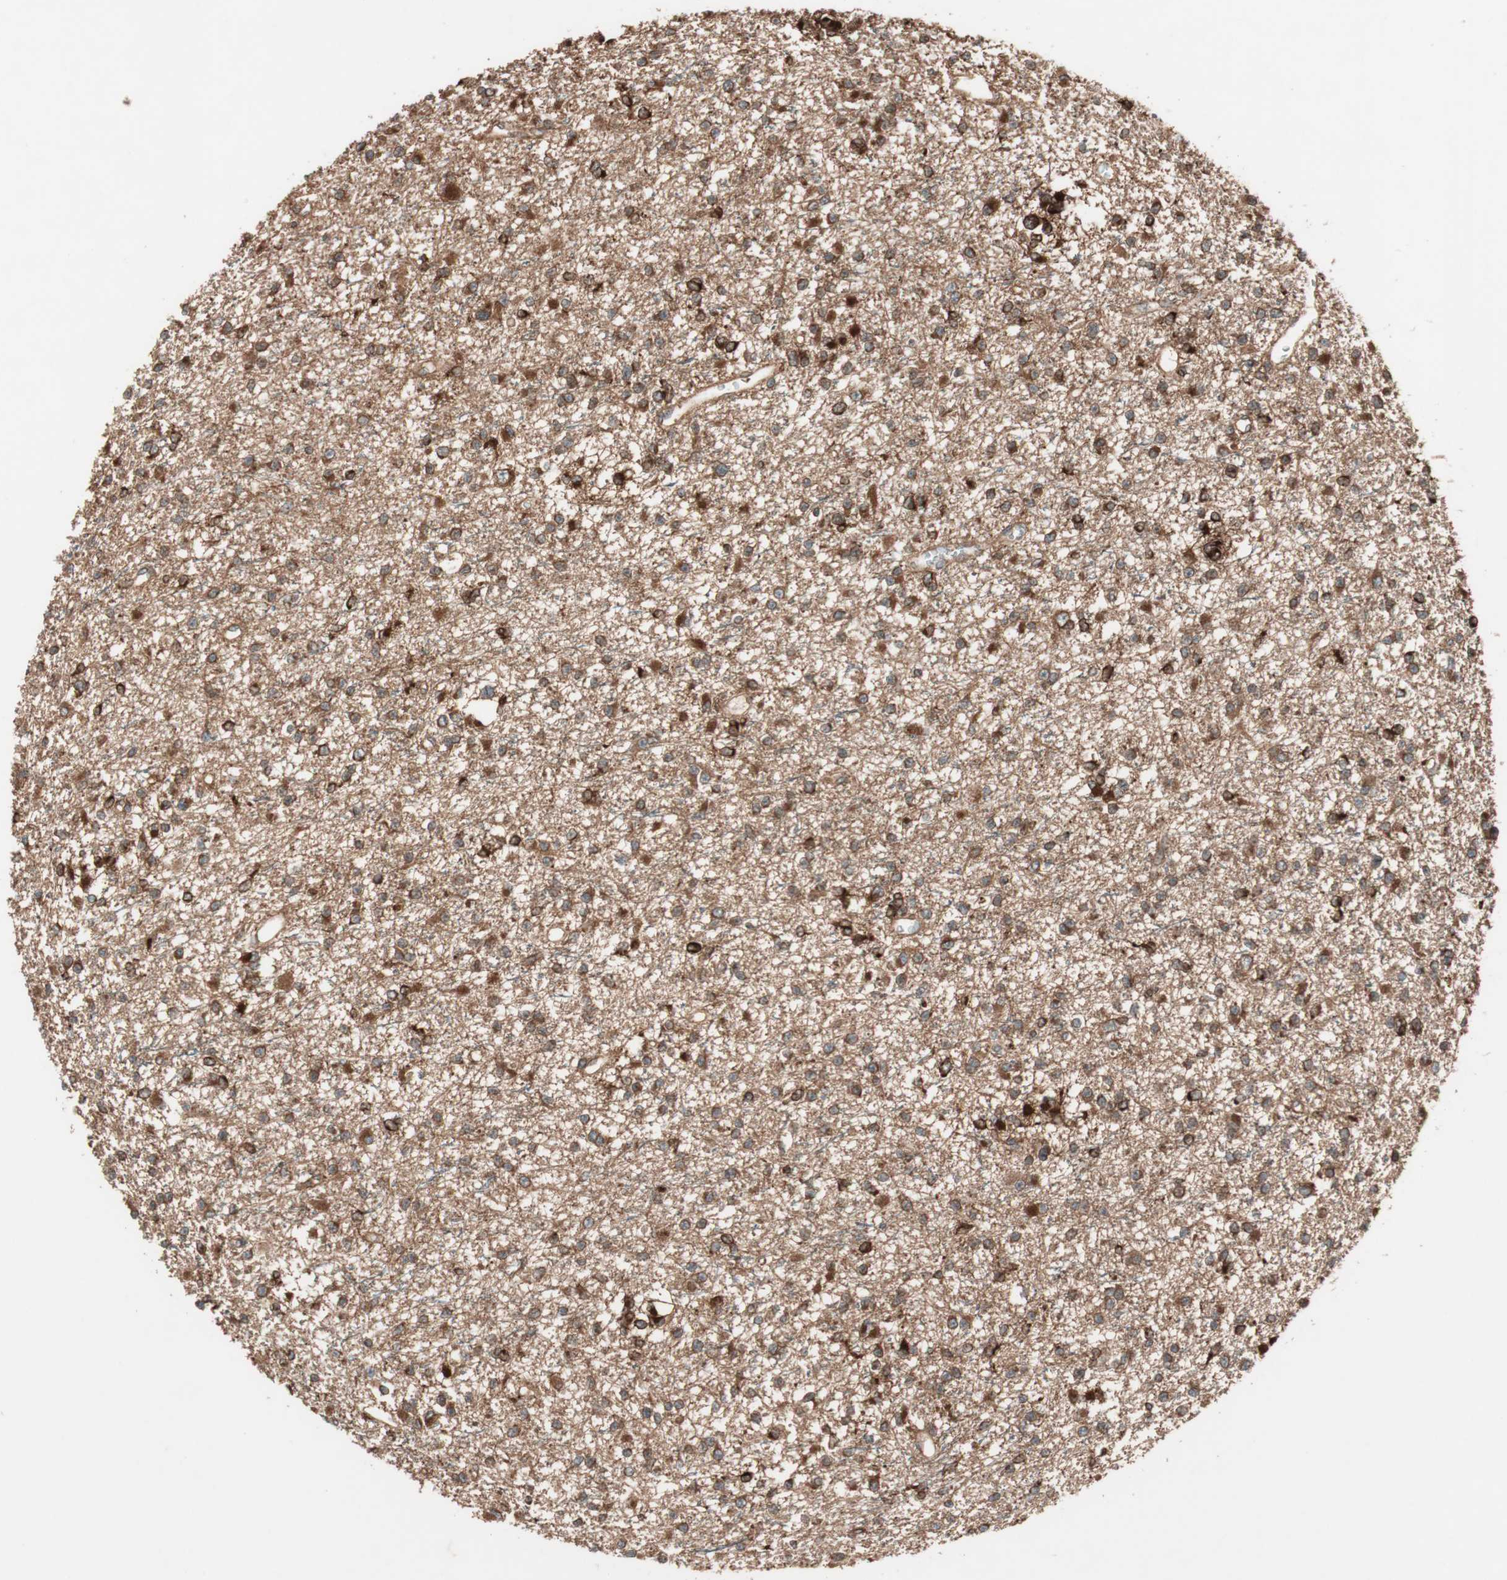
{"staining": {"intensity": "strong", "quantity": ">75%", "location": "cytoplasmic/membranous"}, "tissue": "glioma", "cell_type": "Tumor cells", "image_type": "cancer", "snomed": [{"axis": "morphology", "description": "Glioma, malignant, Low grade"}, {"axis": "topography", "description": "Brain"}], "caption": "A brown stain highlights strong cytoplasmic/membranous expression of a protein in malignant glioma (low-grade) tumor cells. (brown staining indicates protein expression, while blue staining denotes nuclei).", "gene": "RAB5A", "patient": {"sex": "female", "age": 22}}